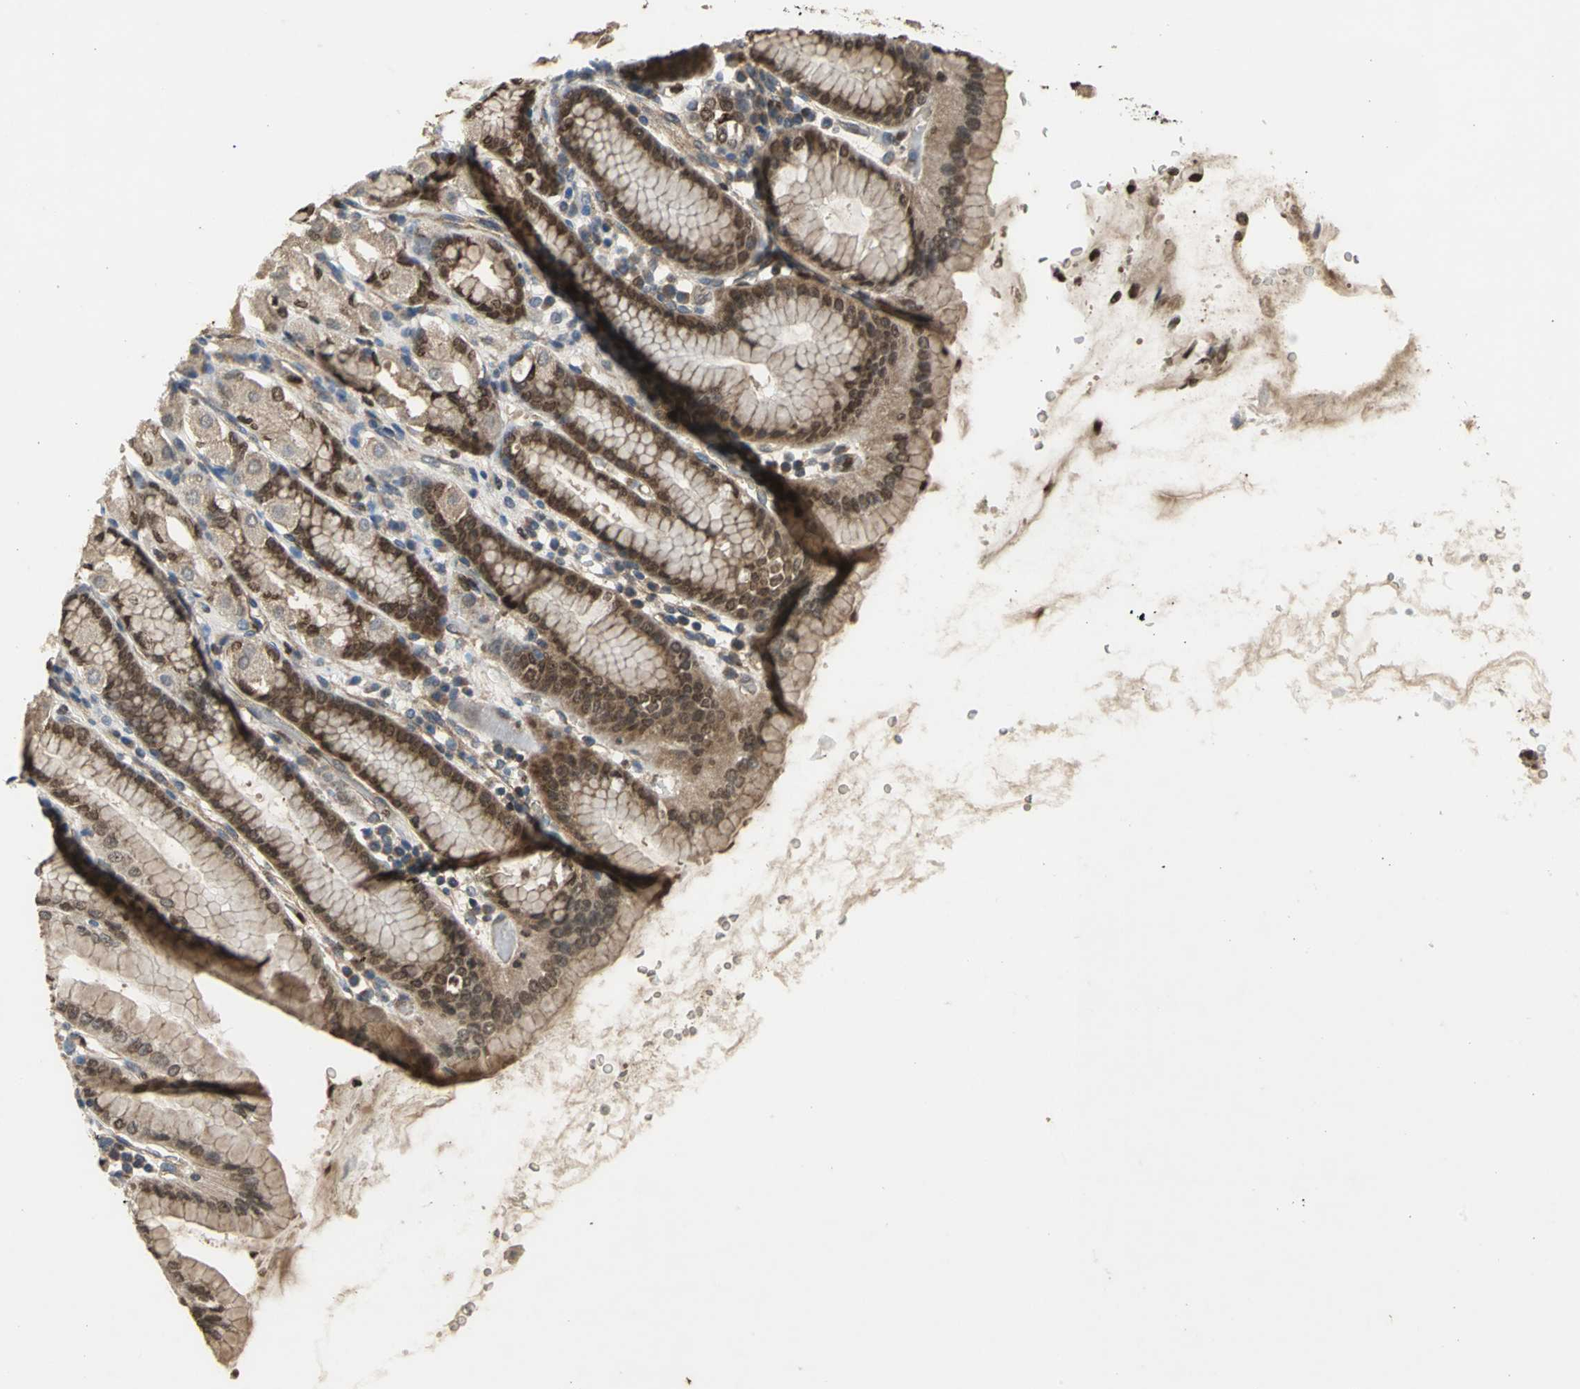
{"staining": {"intensity": "moderate", "quantity": ">75%", "location": "cytoplasmic/membranous,nuclear"}, "tissue": "stomach", "cell_type": "Glandular cells", "image_type": "normal", "snomed": [{"axis": "morphology", "description": "Normal tissue, NOS"}, {"axis": "topography", "description": "Stomach, upper"}], "caption": "Glandular cells reveal medium levels of moderate cytoplasmic/membranous,nuclear positivity in about >75% of cells in normal stomach.", "gene": "AHR", "patient": {"sex": "male", "age": 68}}